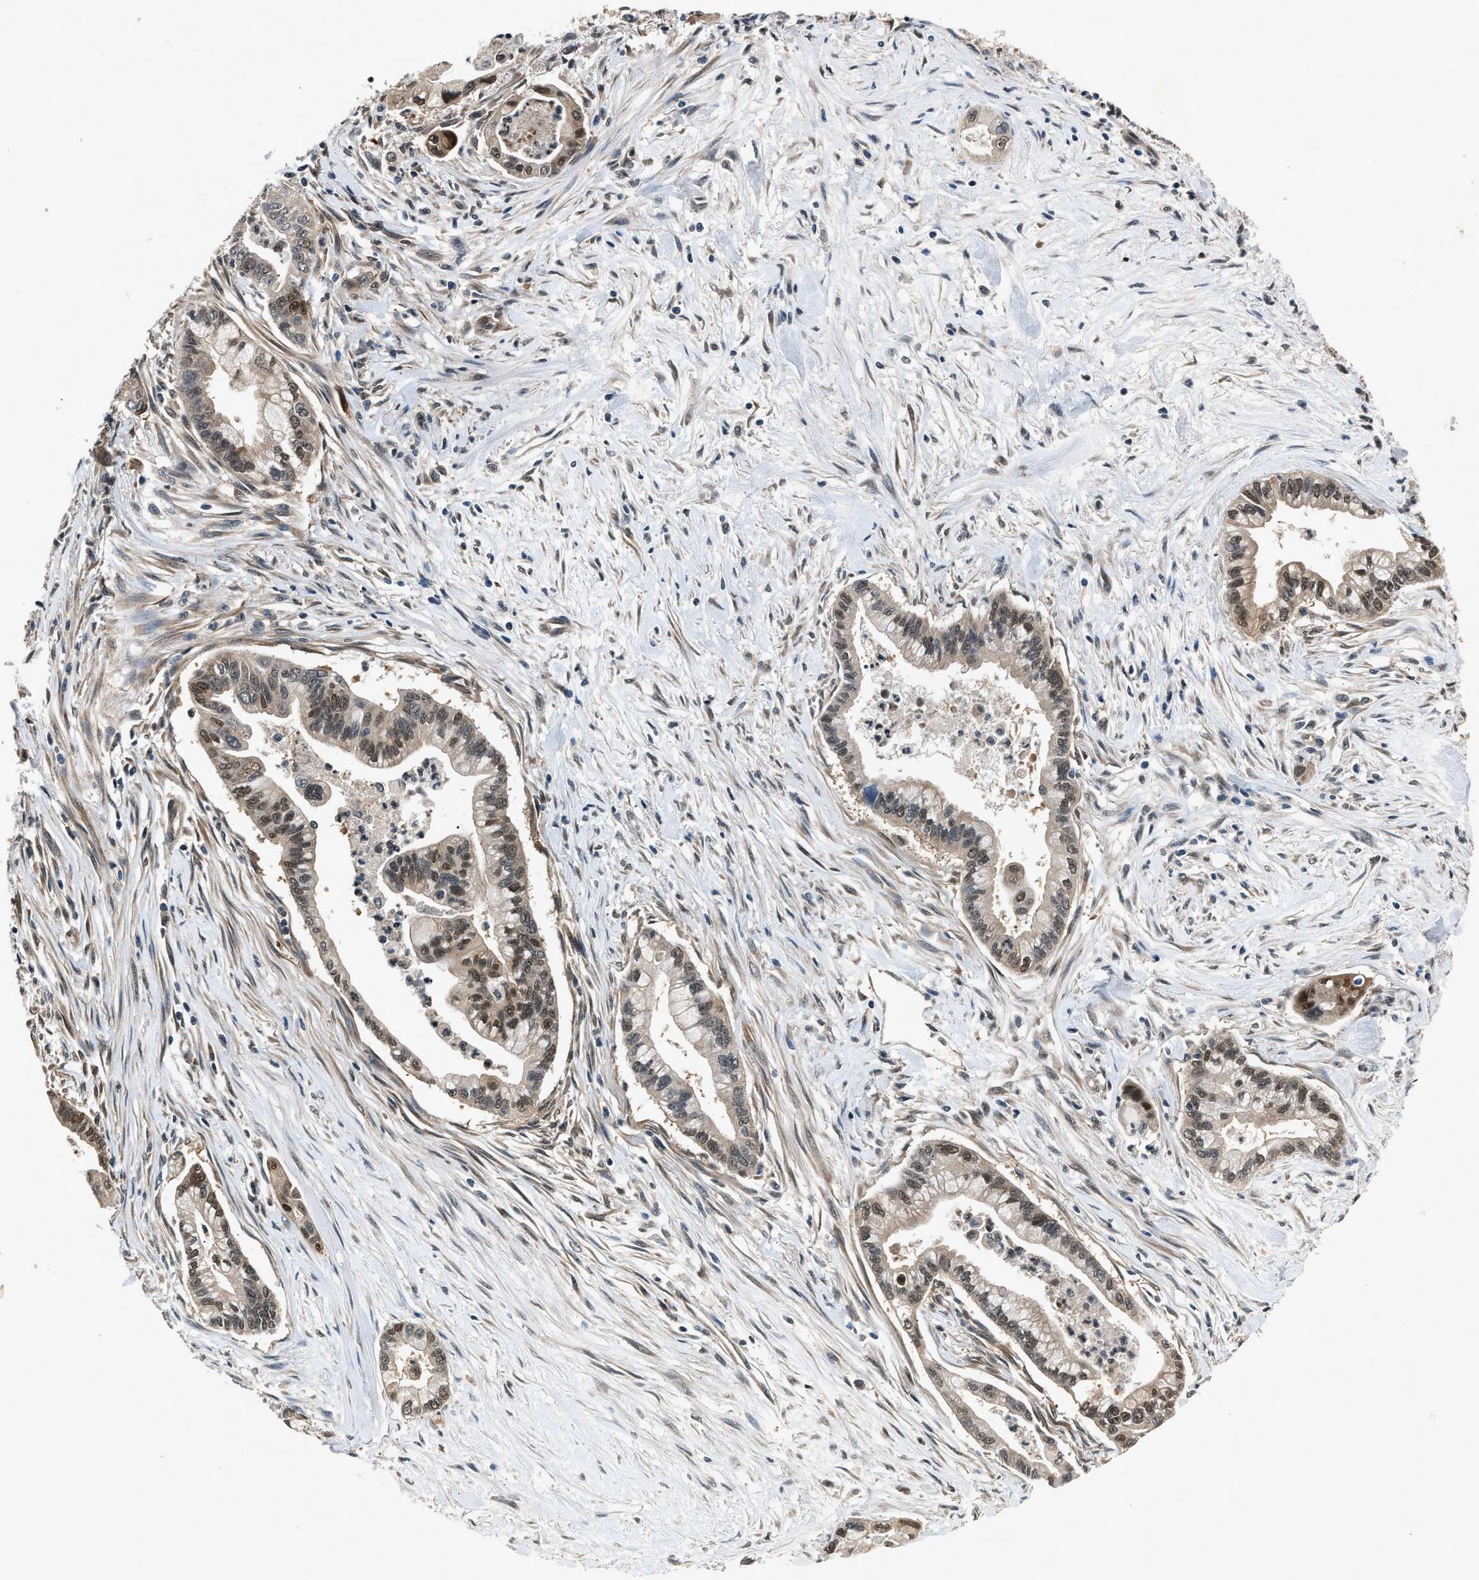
{"staining": {"intensity": "moderate", "quantity": "<25%", "location": "nuclear"}, "tissue": "pancreatic cancer", "cell_type": "Tumor cells", "image_type": "cancer", "snomed": [{"axis": "morphology", "description": "Adenocarcinoma, NOS"}, {"axis": "topography", "description": "Pancreas"}], "caption": "The photomicrograph displays a brown stain indicating the presence of a protein in the nuclear of tumor cells in pancreatic cancer (adenocarcinoma).", "gene": "TP53I3", "patient": {"sex": "male", "age": 70}}